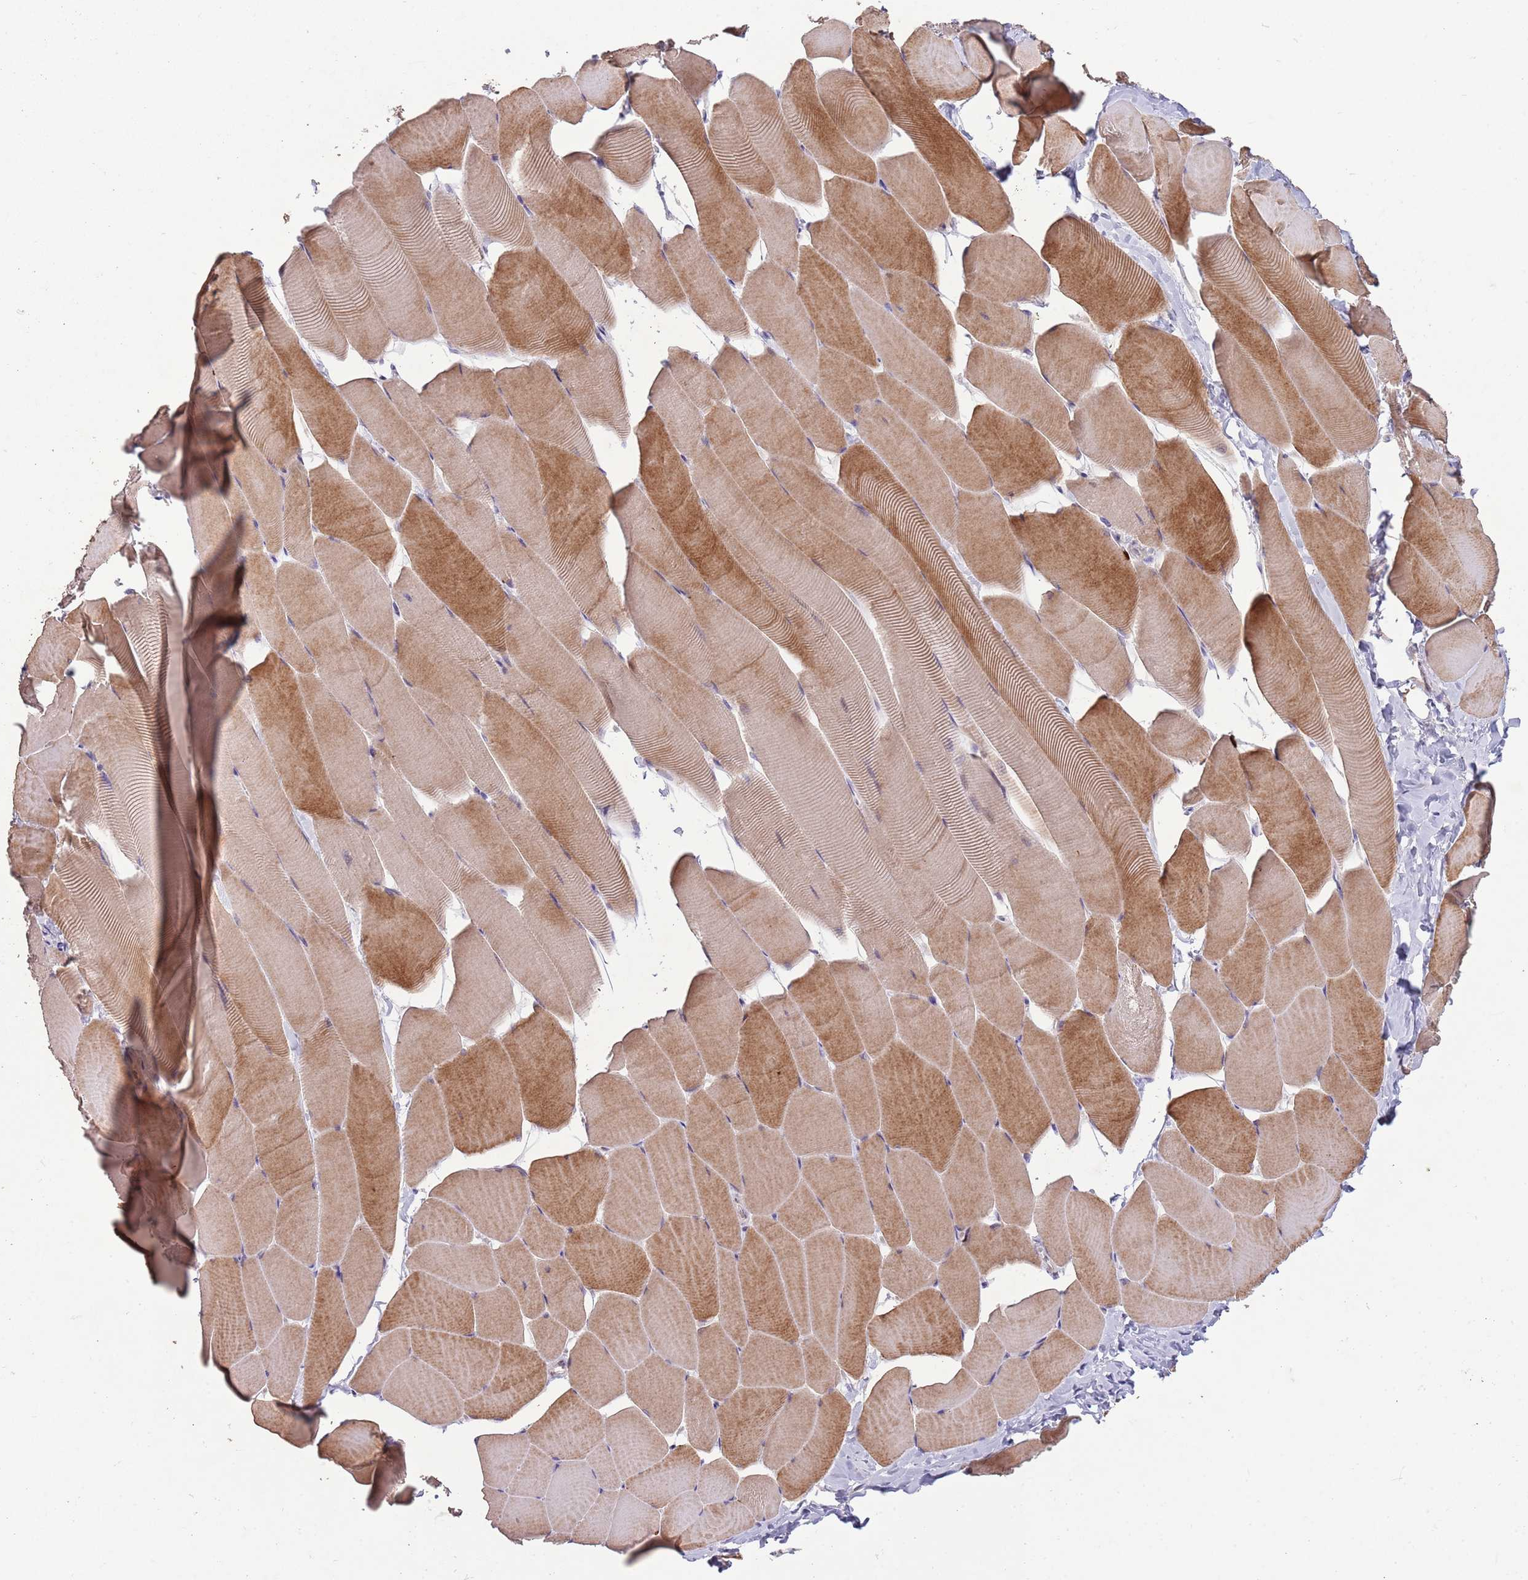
{"staining": {"intensity": "moderate", "quantity": ">75%", "location": "cytoplasmic/membranous"}, "tissue": "skeletal muscle", "cell_type": "Myocytes", "image_type": "normal", "snomed": [{"axis": "morphology", "description": "Normal tissue, NOS"}, {"axis": "topography", "description": "Skeletal muscle"}], "caption": "Human skeletal muscle stained with a brown dye demonstrates moderate cytoplasmic/membranous positive expression in approximately >75% of myocytes.", "gene": "ZNF639", "patient": {"sex": "male", "age": 25}}